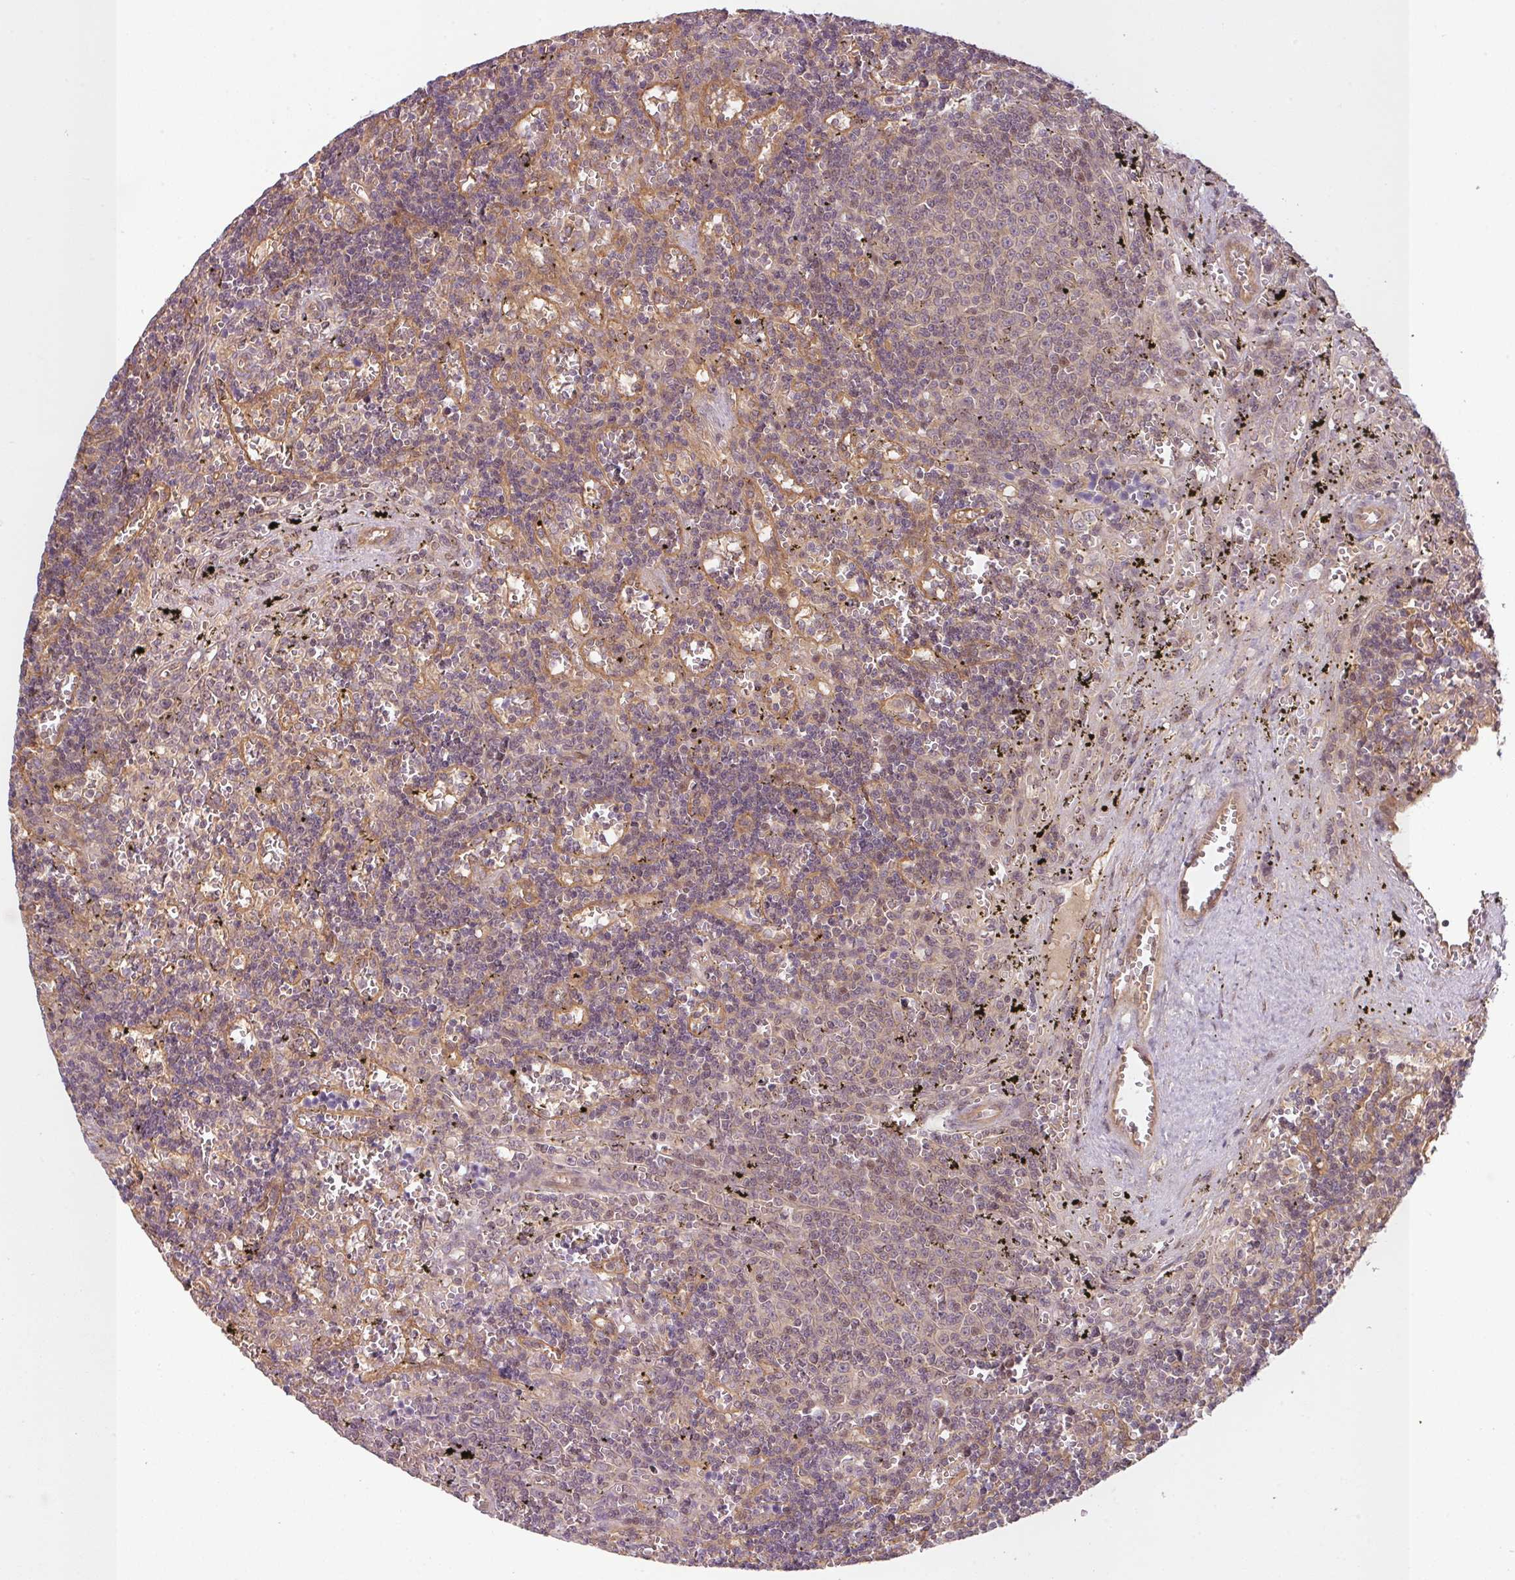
{"staining": {"intensity": "weak", "quantity": "<25%", "location": "nuclear"}, "tissue": "lymphoma", "cell_type": "Tumor cells", "image_type": "cancer", "snomed": [{"axis": "morphology", "description": "Malignant lymphoma, non-Hodgkin's type, Low grade"}, {"axis": "topography", "description": "Spleen"}], "caption": "Photomicrograph shows no protein staining in tumor cells of lymphoma tissue.", "gene": "RNF31", "patient": {"sex": "male", "age": 60}}